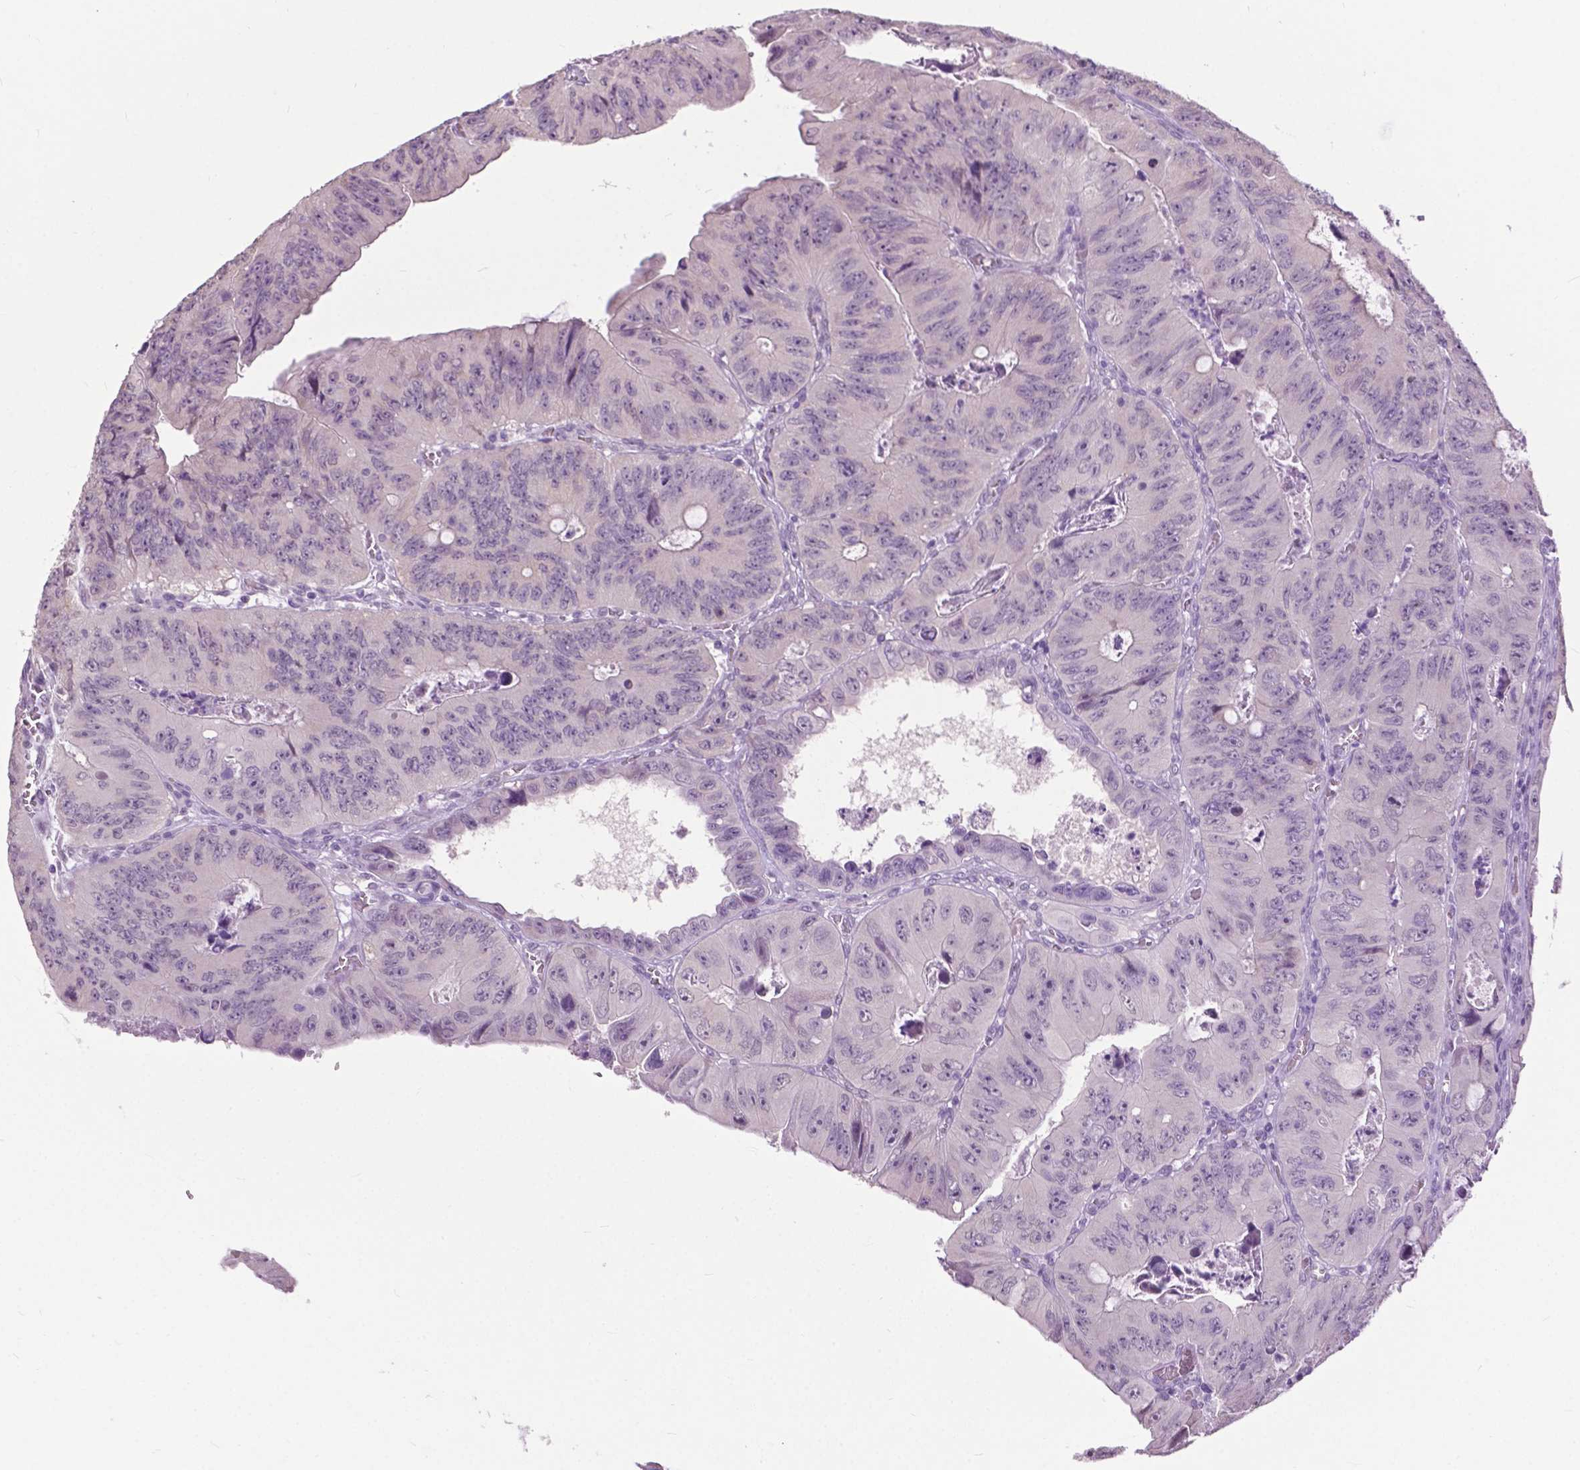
{"staining": {"intensity": "negative", "quantity": "none", "location": "none"}, "tissue": "colorectal cancer", "cell_type": "Tumor cells", "image_type": "cancer", "snomed": [{"axis": "morphology", "description": "Adenocarcinoma, NOS"}, {"axis": "topography", "description": "Colon"}], "caption": "The IHC micrograph has no significant staining in tumor cells of colorectal cancer (adenocarcinoma) tissue.", "gene": "GPR37L1", "patient": {"sex": "female", "age": 84}}